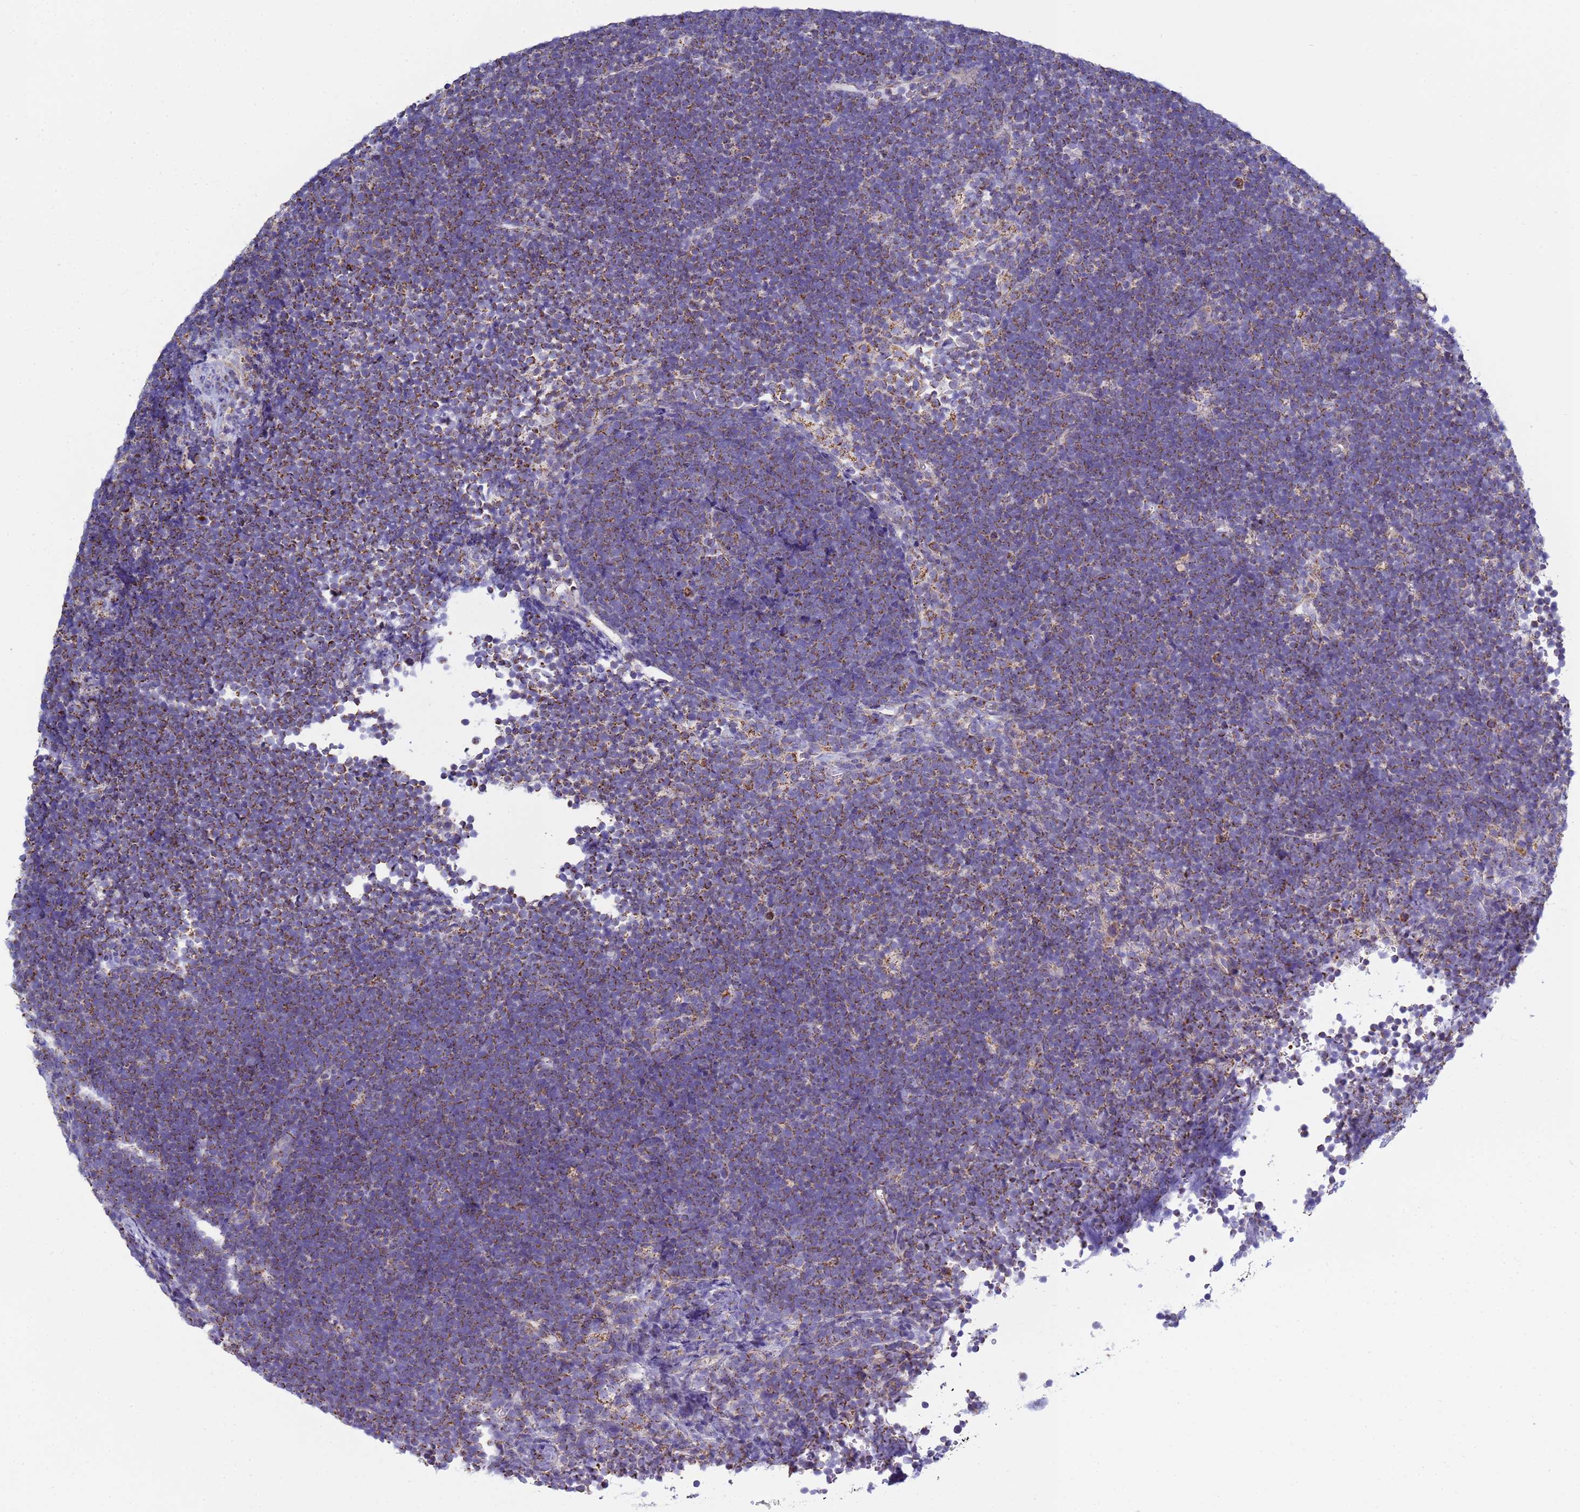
{"staining": {"intensity": "moderate", "quantity": "25%-75%", "location": "cytoplasmic/membranous"}, "tissue": "lymphoma", "cell_type": "Tumor cells", "image_type": "cancer", "snomed": [{"axis": "morphology", "description": "Malignant lymphoma, non-Hodgkin's type, High grade"}, {"axis": "topography", "description": "Lymph node"}], "caption": "DAB (3,3'-diaminobenzidine) immunohistochemical staining of human high-grade malignant lymphoma, non-Hodgkin's type shows moderate cytoplasmic/membranous protein positivity in approximately 25%-75% of tumor cells.", "gene": "COQ4", "patient": {"sex": "male", "age": 13}}